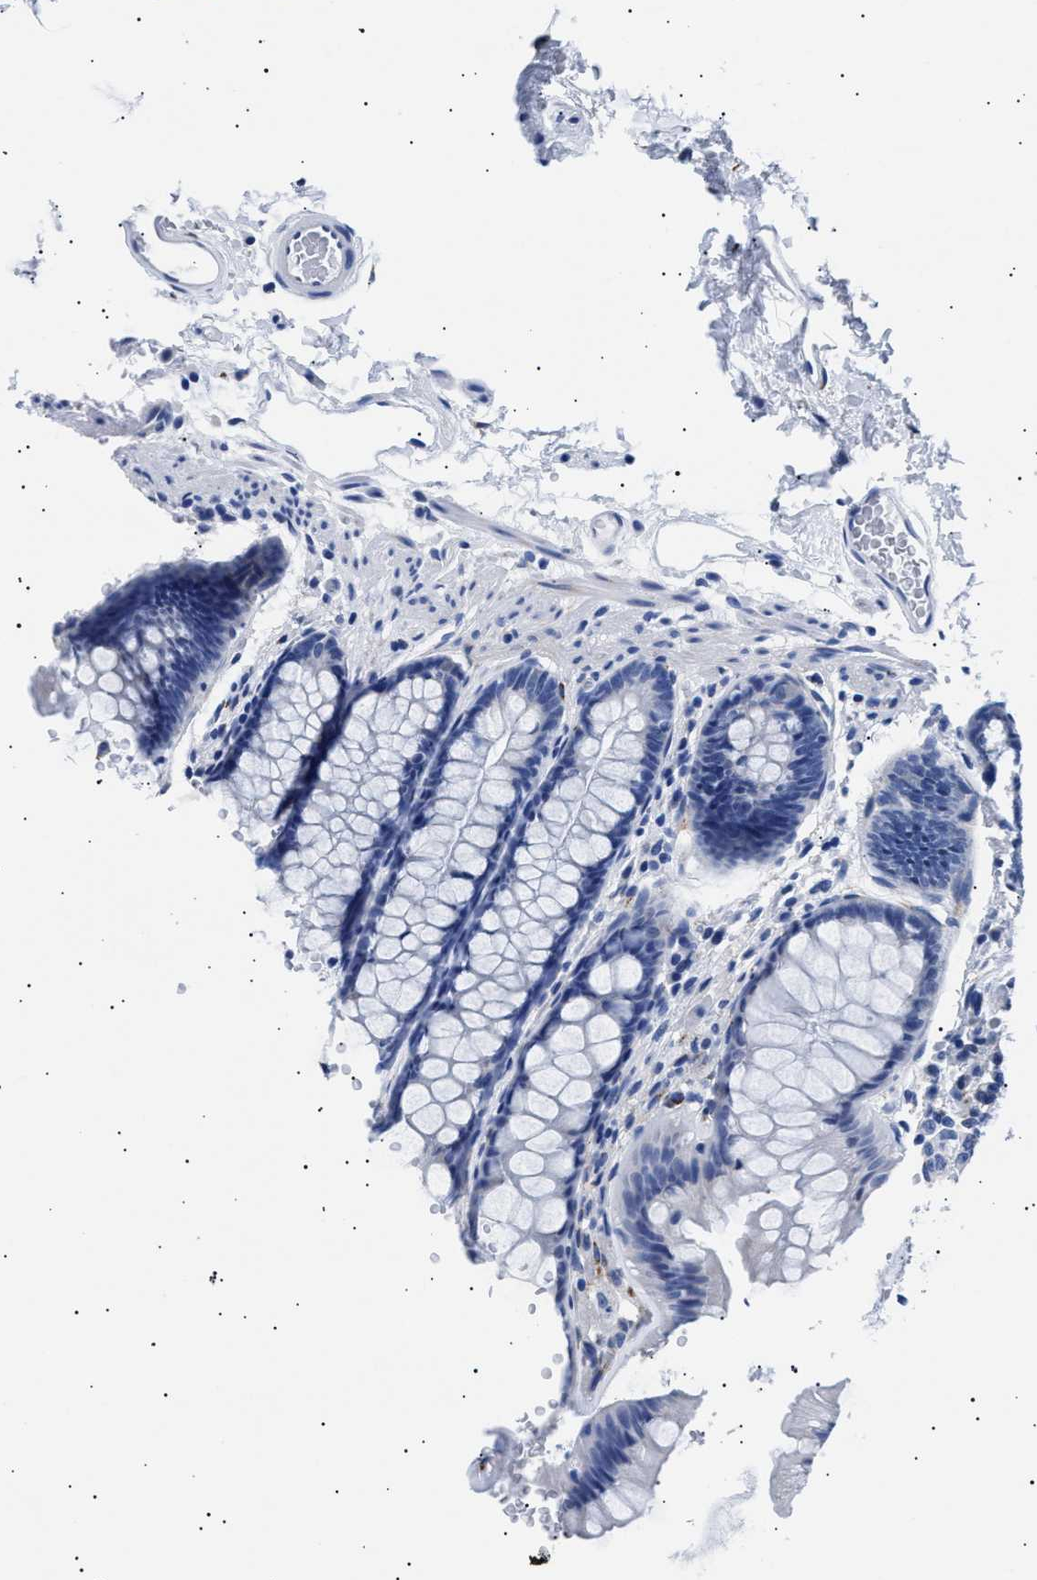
{"staining": {"intensity": "weak", "quantity": "<25%", "location": "cytoplasmic/membranous"}, "tissue": "colon", "cell_type": "Endothelial cells", "image_type": "normal", "snomed": [{"axis": "morphology", "description": "Normal tissue, NOS"}, {"axis": "topography", "description": "Colon"}], "caption": "This is an immunohistochemistry (IHC) image of normal human colon. There is no staining in endothelial cells.", "gene": "HEMGN", "patient": {"sex": "female", "age": 56}}